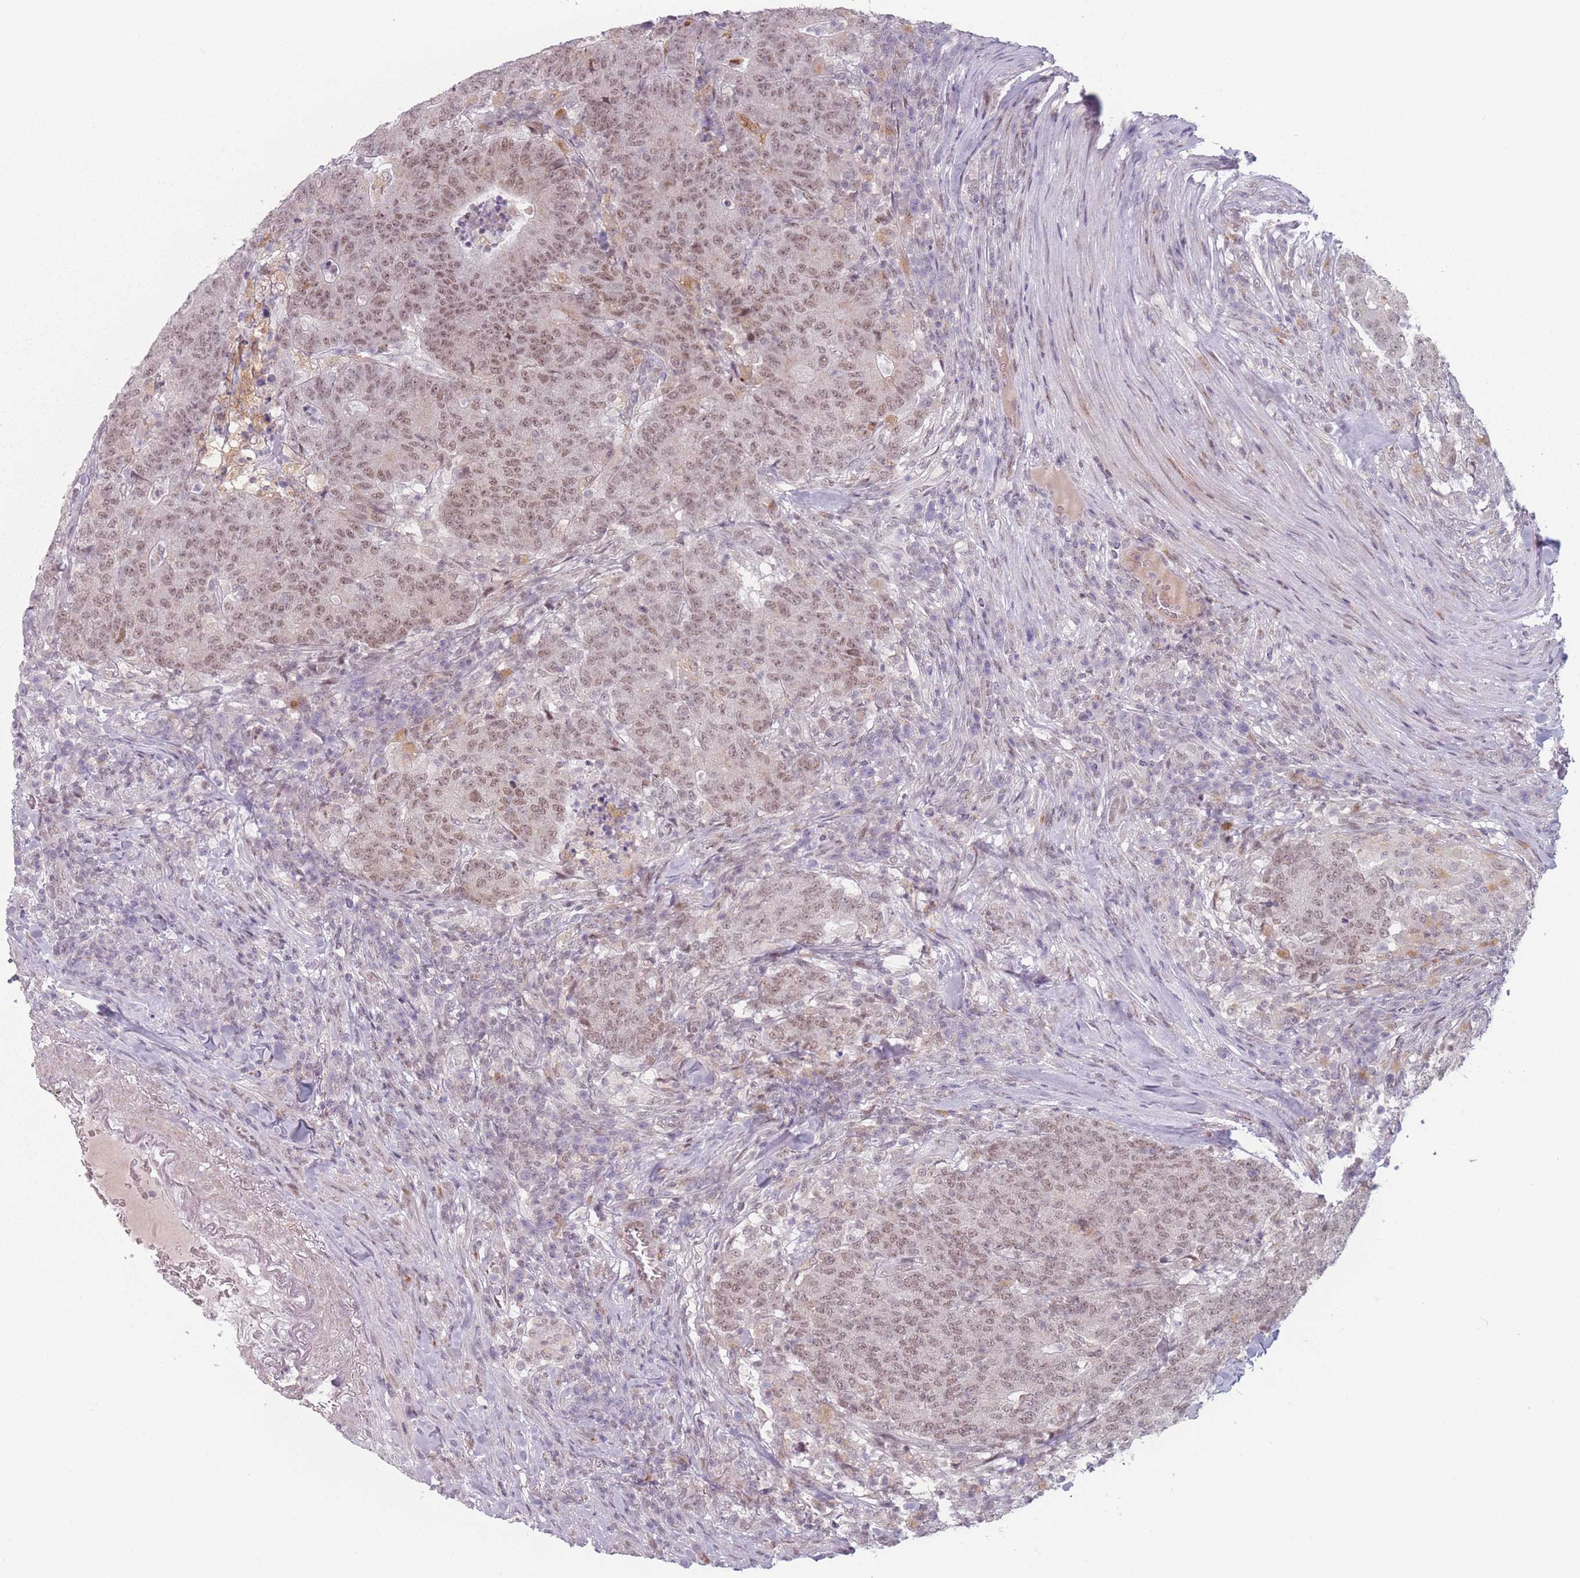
{"staining": {"intensity": "moderate", "quantity": "25%-75%", "location": "nuclear"}, "tissue": "colorectal cancer", "cell_type": "Tumor cells", "image_type": "cancer", "snomed": [{"axis": "morphology", "description": "Adenocarcinoma, NOS"}, {"axis": "topography", "description": "Colon"}], "caption": "IHC (DAB) staining of human colorectal cancer reveals moderate nuclear protein positivity in approximately 25%-75% of tumor cells. (DAB (3,3'-diaminobenzidine) IHC with brightfield microscopy, high magnification).", "gene": "OR10C1", "patient": {"sex": "female", "age": 75}}